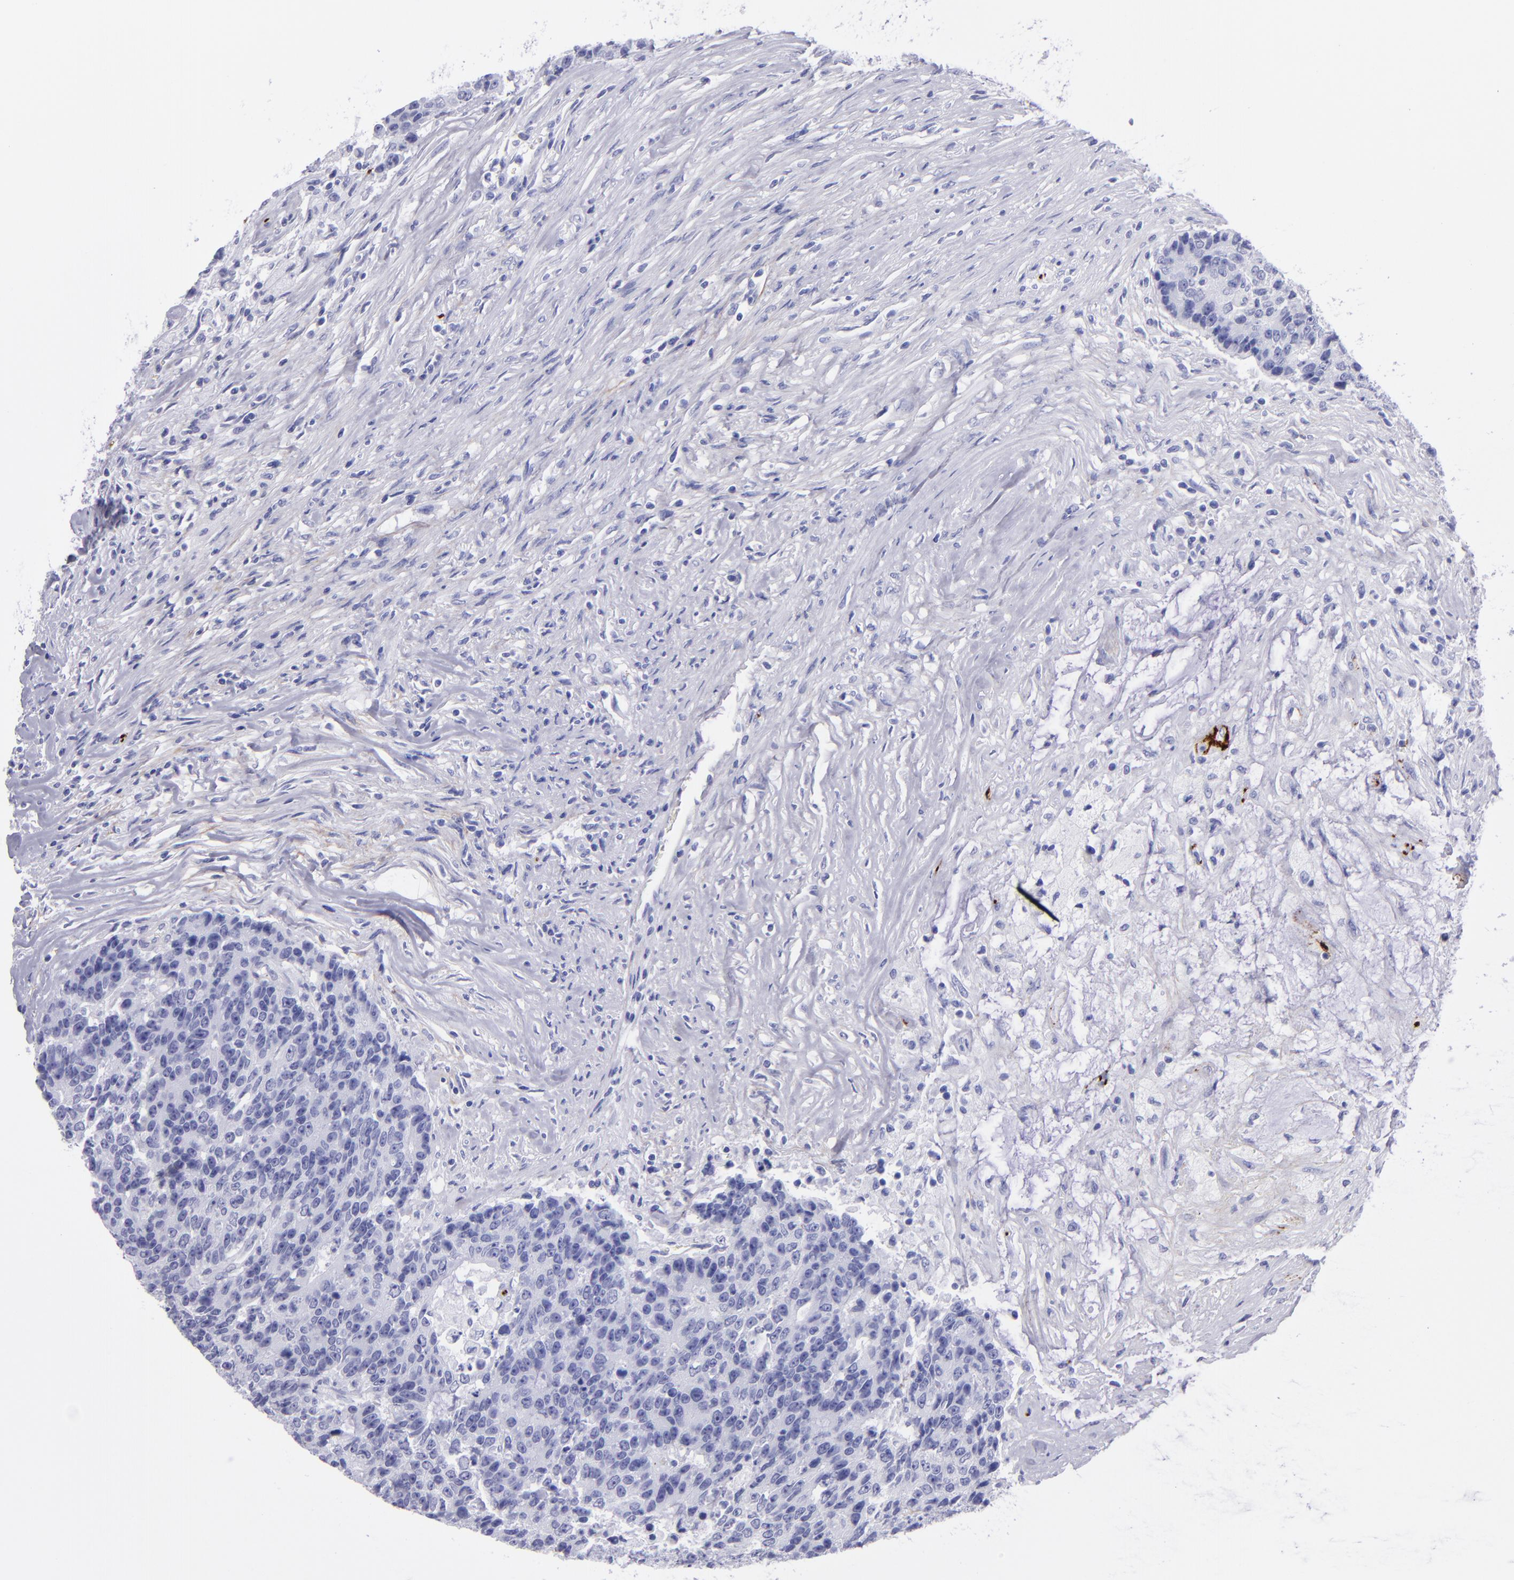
{"staining": {"intensity": "negative", "quantity": "none", "location": "none"}, "tissue": "colorectal cancer", "cell_type": "Tumor cells", "image_type": "cancer", "snomed": [{"axis": "morphology", "description": "Adenocarcinoma, NOS"}, {"axis": "topography", "description": "Colon"}], "caption": "Immunohistochemistry (IHC) of human colorectal cancer exhibits no expression in tumor cells.", "gene": "EFCAB13", "patient": {"sex": "female", "age": 86}}